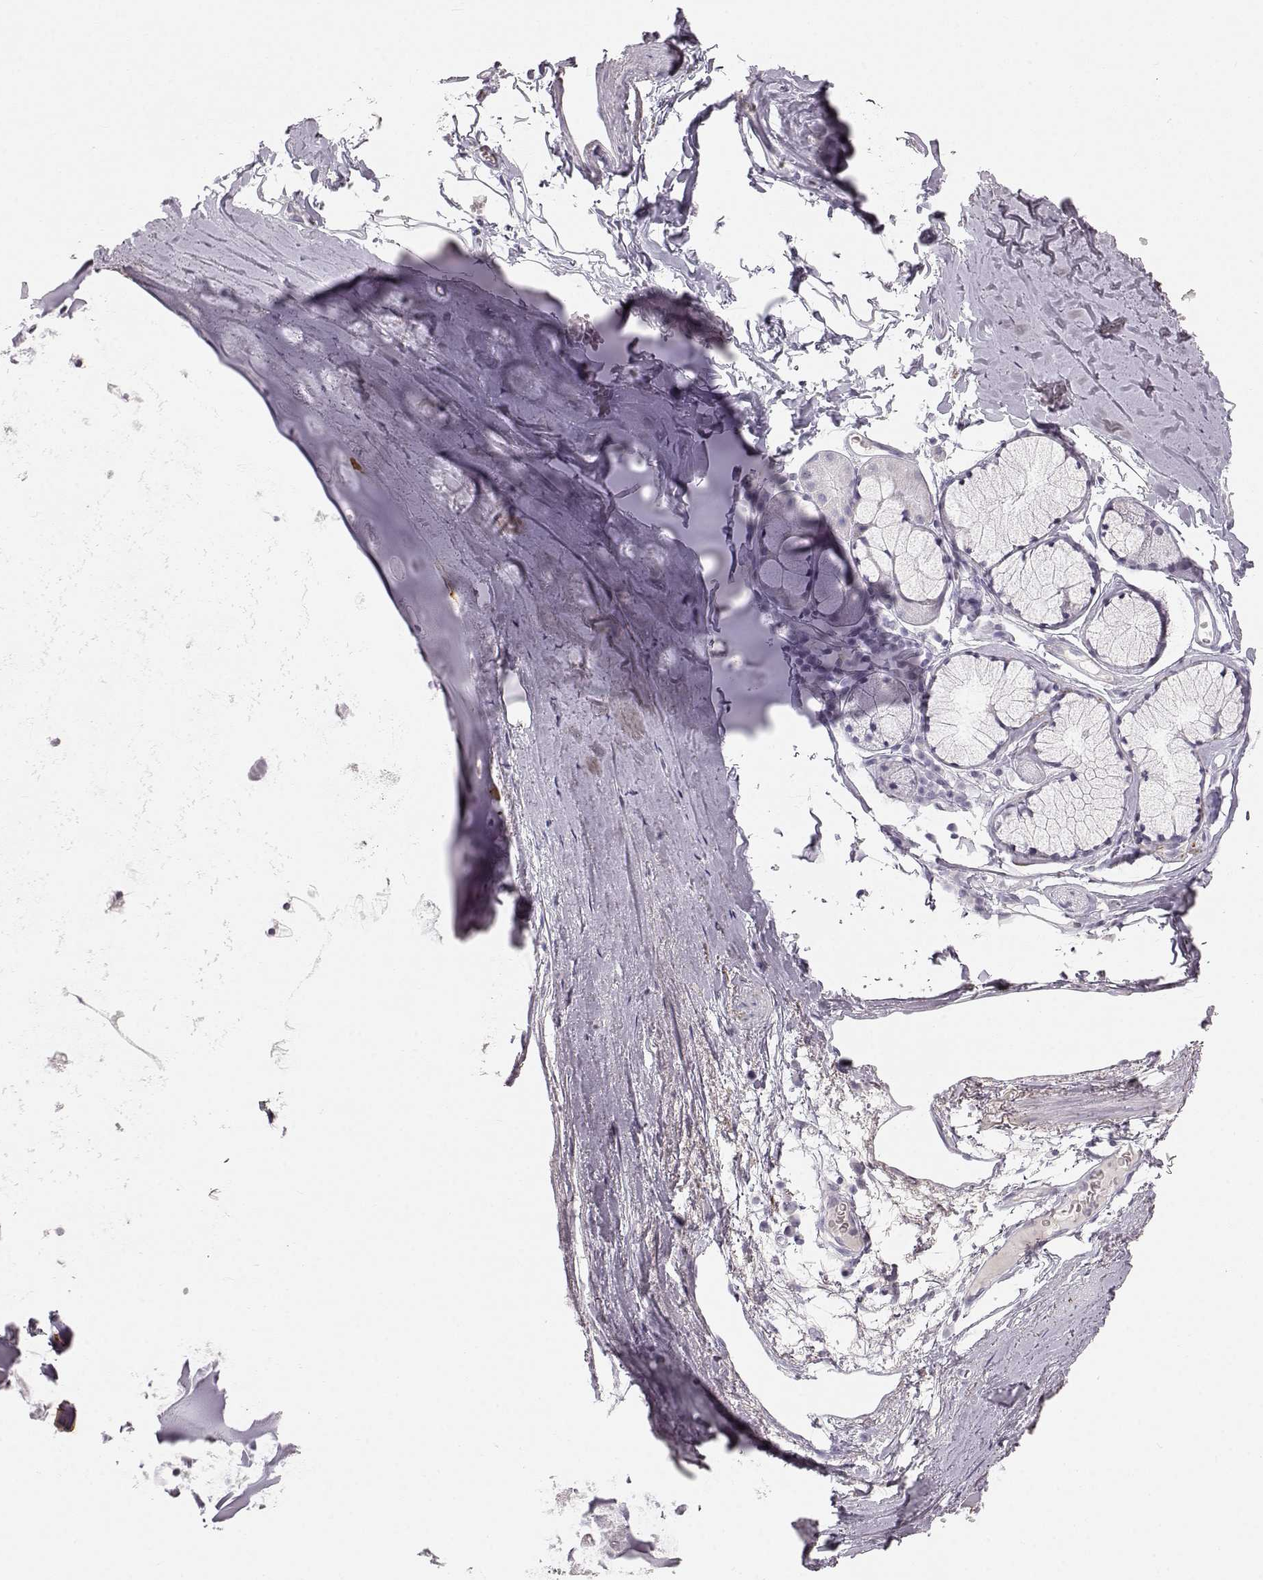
{"staining": {"intensity": "negative", "quantity": "none", "location": "none"}, "tissue": "bronchus", "cell_type": "Respiratory epithelial cells", "image_type": "normal", "snomed": [{"axis": "morphology", "description": "Normal tissue, NOS"}, {"axis": "morphology", "description": "Squamous cell carcinoma, NOS"}, {"axis": "topography", "description": "Cartilage tissue"}, {"axis": "topography", "description": "Bronchus"}], "caption": "Protein analysis of benign bronchus displays no significant positivity in respiratory epithelial cells.", "gene": "KRTAP16", "patient": {"sex": "male", "age": 72}}